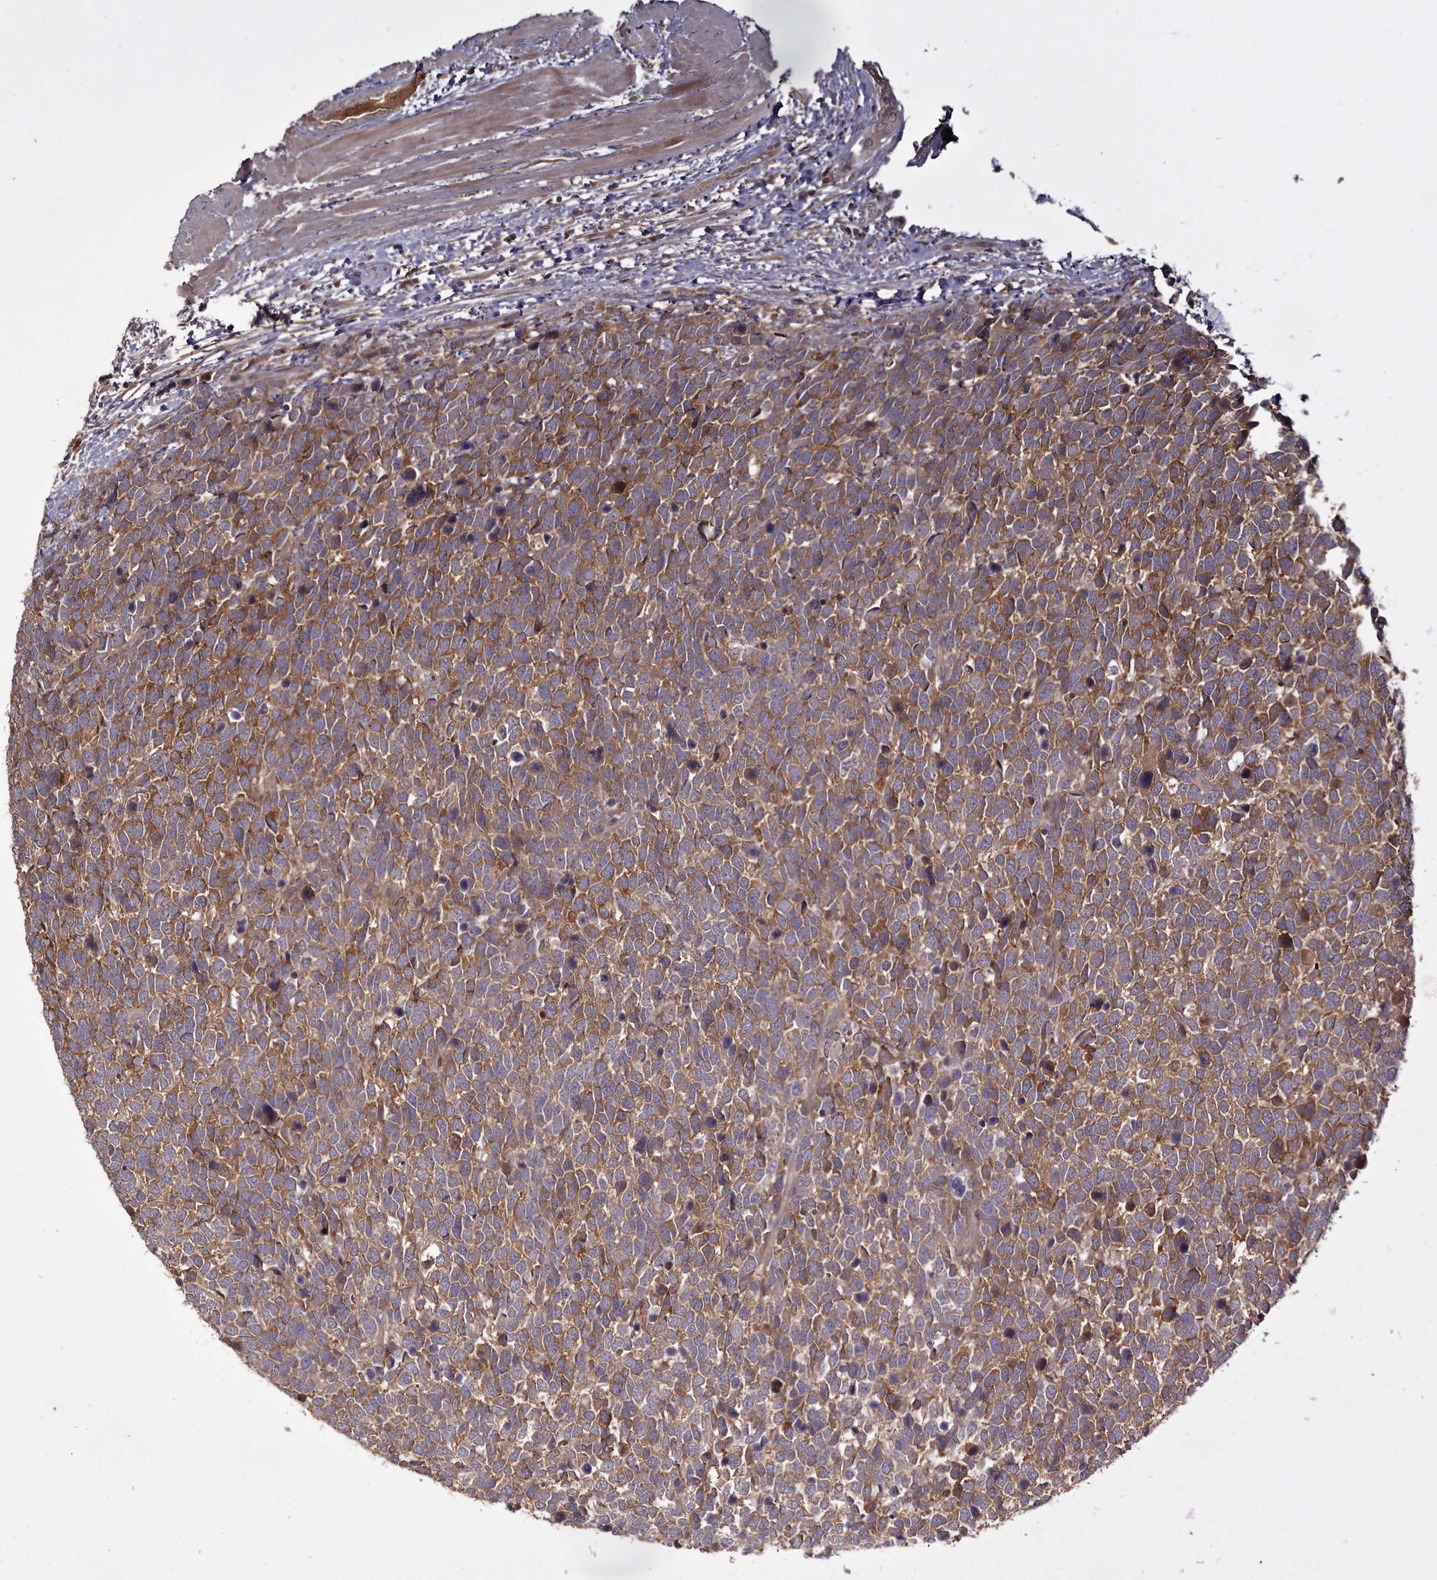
{"staining": {"intensity": "strong", "quantity": ">75%", "location": "cytoplasmic/membranous"}, "tissue": "urothelial cancer", "cell_type": "Tumor cells", "image_type": "cancer", "snomed": [{"axis": "morphology", "description": "Urothelial carcinoma, High grade"}, {"axis": "topography", "description": "Urinary bladder"}], "caption": "High-magnification brightfield microscopy of high-grade urothelial carcinoma stained with DAB (3,3'-diaminobenzidine) (brown) and counterstained with hematoxylin (blue). tumor cells exhibit strong cytoplasmic/membranous staining is seen in about>75% of cells.", "gene": "DOP1A", "patient": {"sex": "female", "age": 82}}